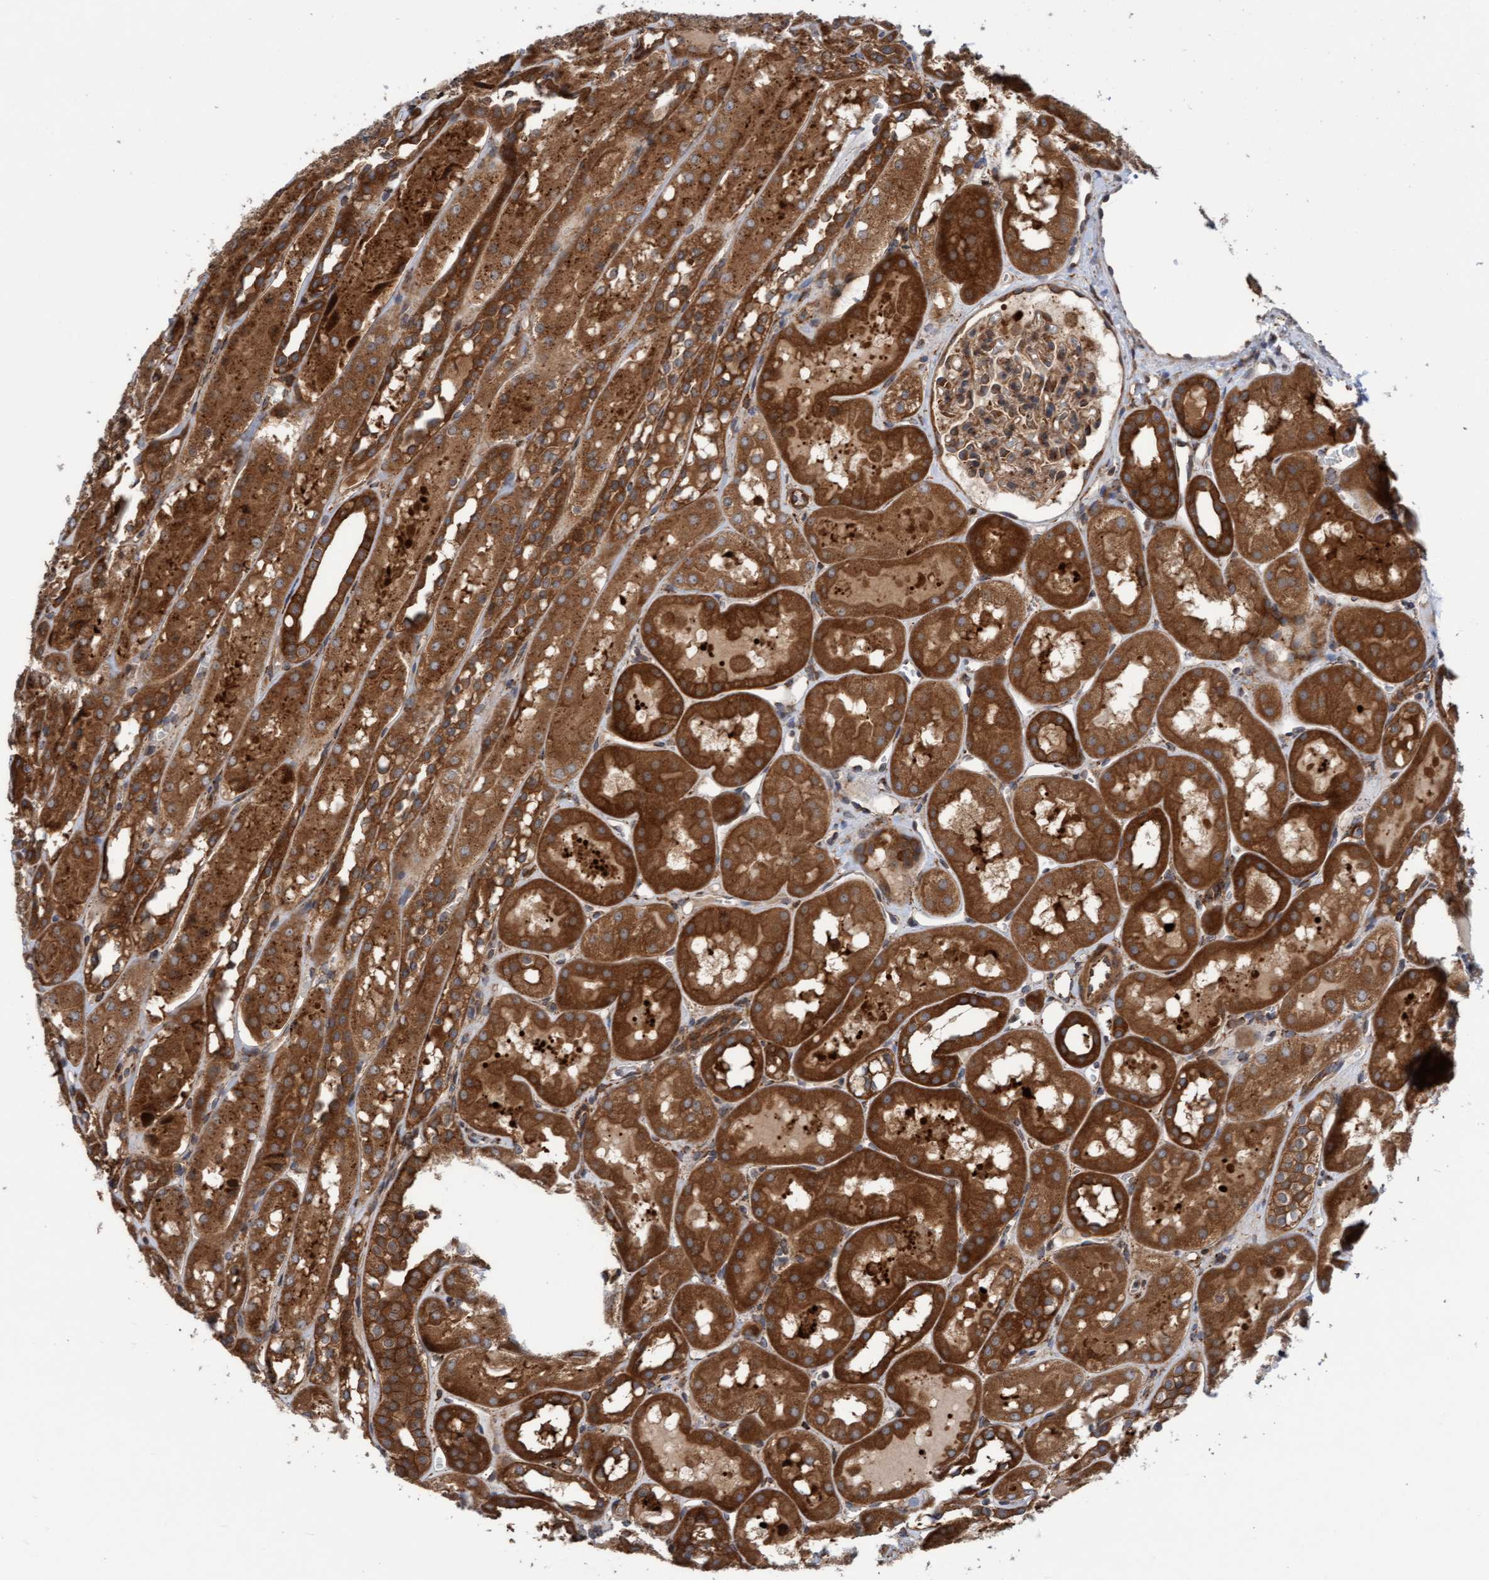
{"staining": {"intensity": "weak", "quantity": ">75%", "location": "cytoplasmic/membranous"}, "tissue": "kidney", "cell_type": "Cells in glomeruli", "image_type": "normal", "snomed": [{"axis": "morphology", "description": "Normal tissue, NOS"}, {"axis": "topography", "description": "Kidney"}, {"axis": "topography", "description": "Urinary bladder"}], "caption": "Kidney stained with IHC displays weak cytoplasmic/membranous expression in about >75% of cells in glomeruli. (Brightfield microscopy of DAB IHC at high magnification).", "gene": "KIAA0753", "patient": {"sex": "male", "age": 16}}